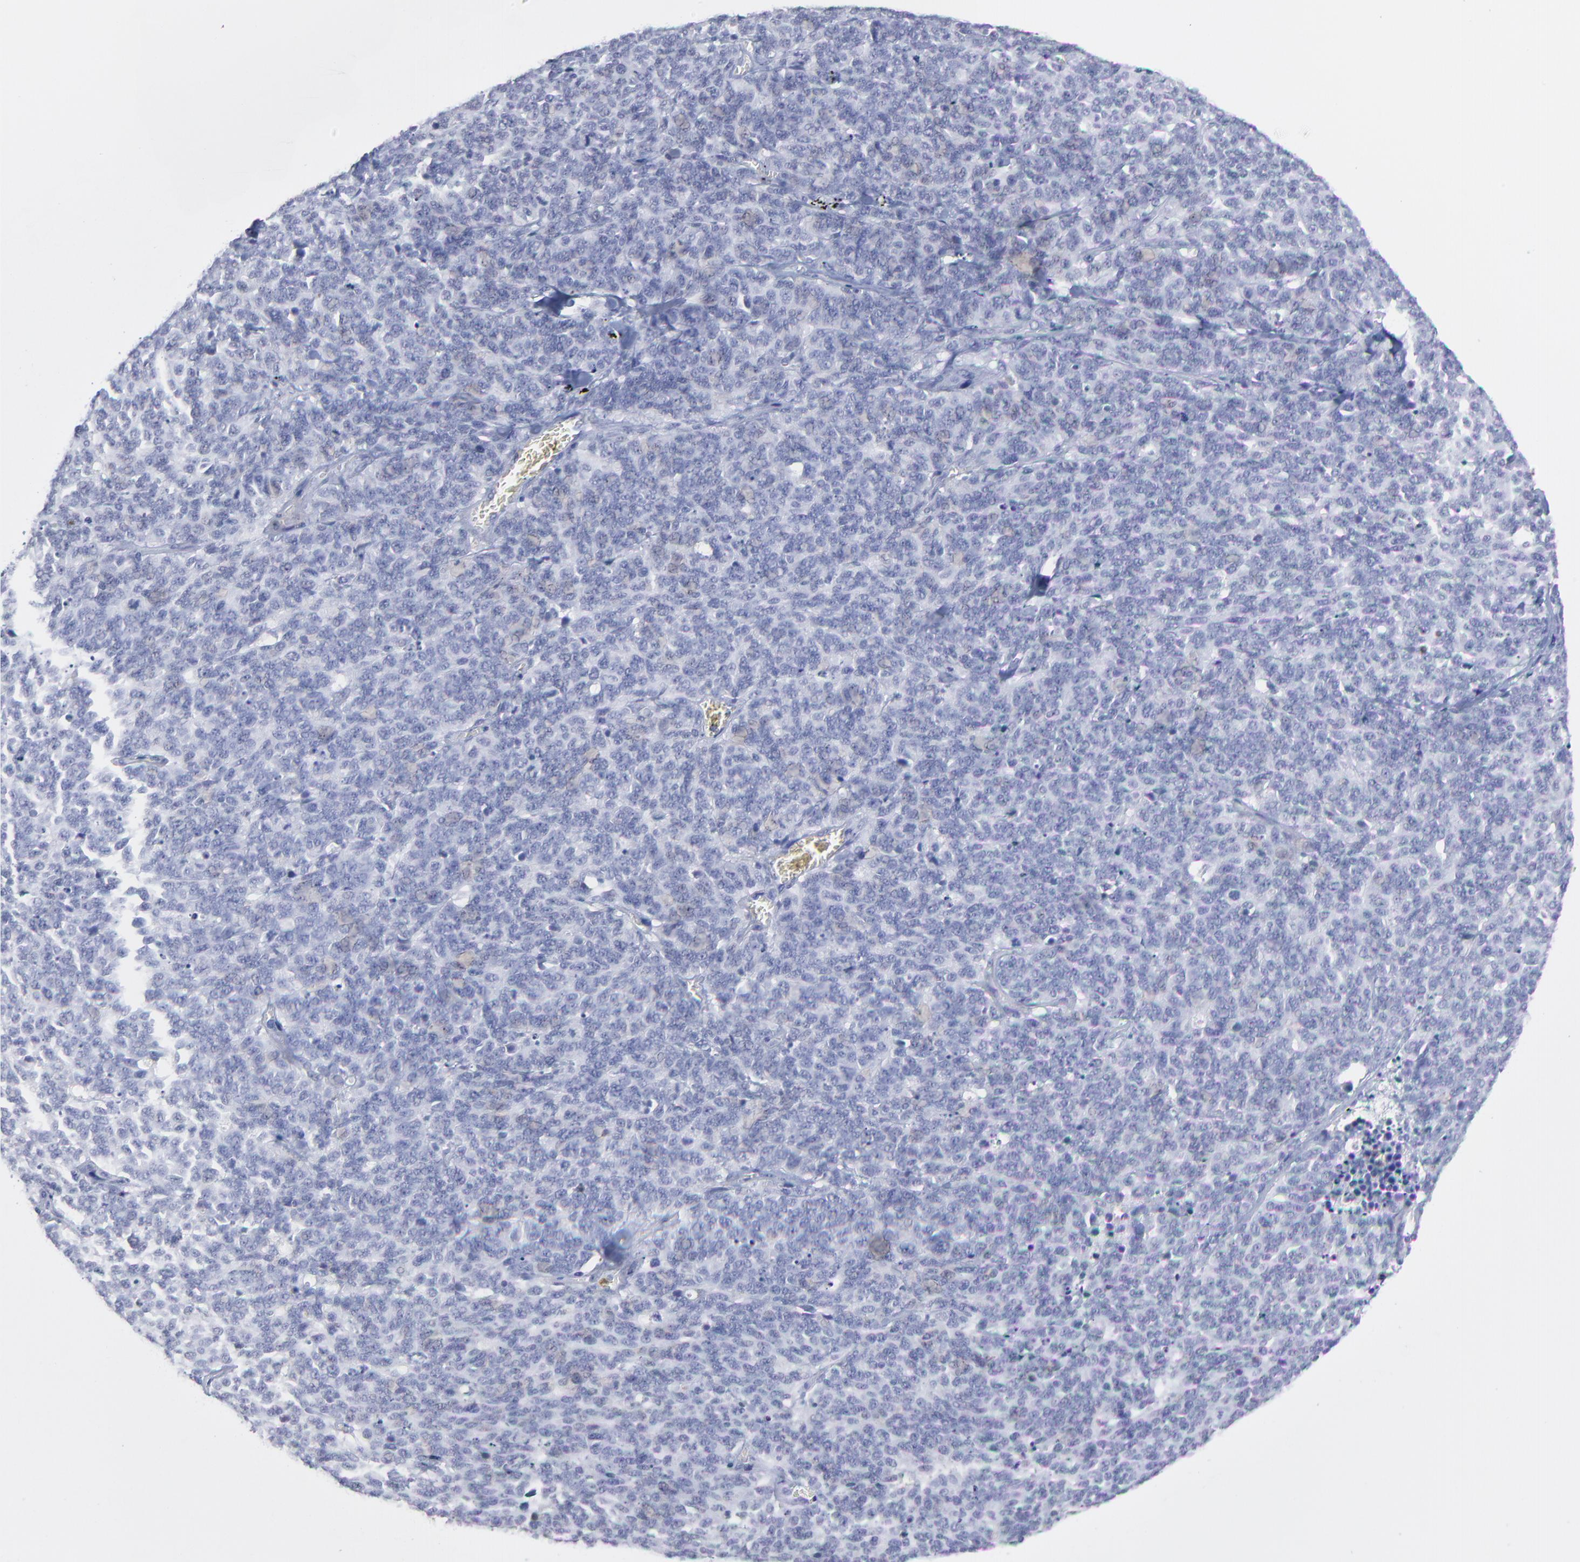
{"staining": {"intensity": "weak", "quantity": "<25%", "location": "nuclear"}, "tissue": "lung cancer", "cell_type": "Tumor cells", "image_type": "cancer", "snomed": [{"axis": "morphology", "description": "Neoplasm, malignant, NOS"}, {"axis": "topography", "description": "Lung"}], "caption": "This is an immunohistochemistry (IHC) micrograph of lung cancer. There is no expression in tumor cells.", "gene": "SMARCA1", "patient": {"sex": "female", "age": 58}}